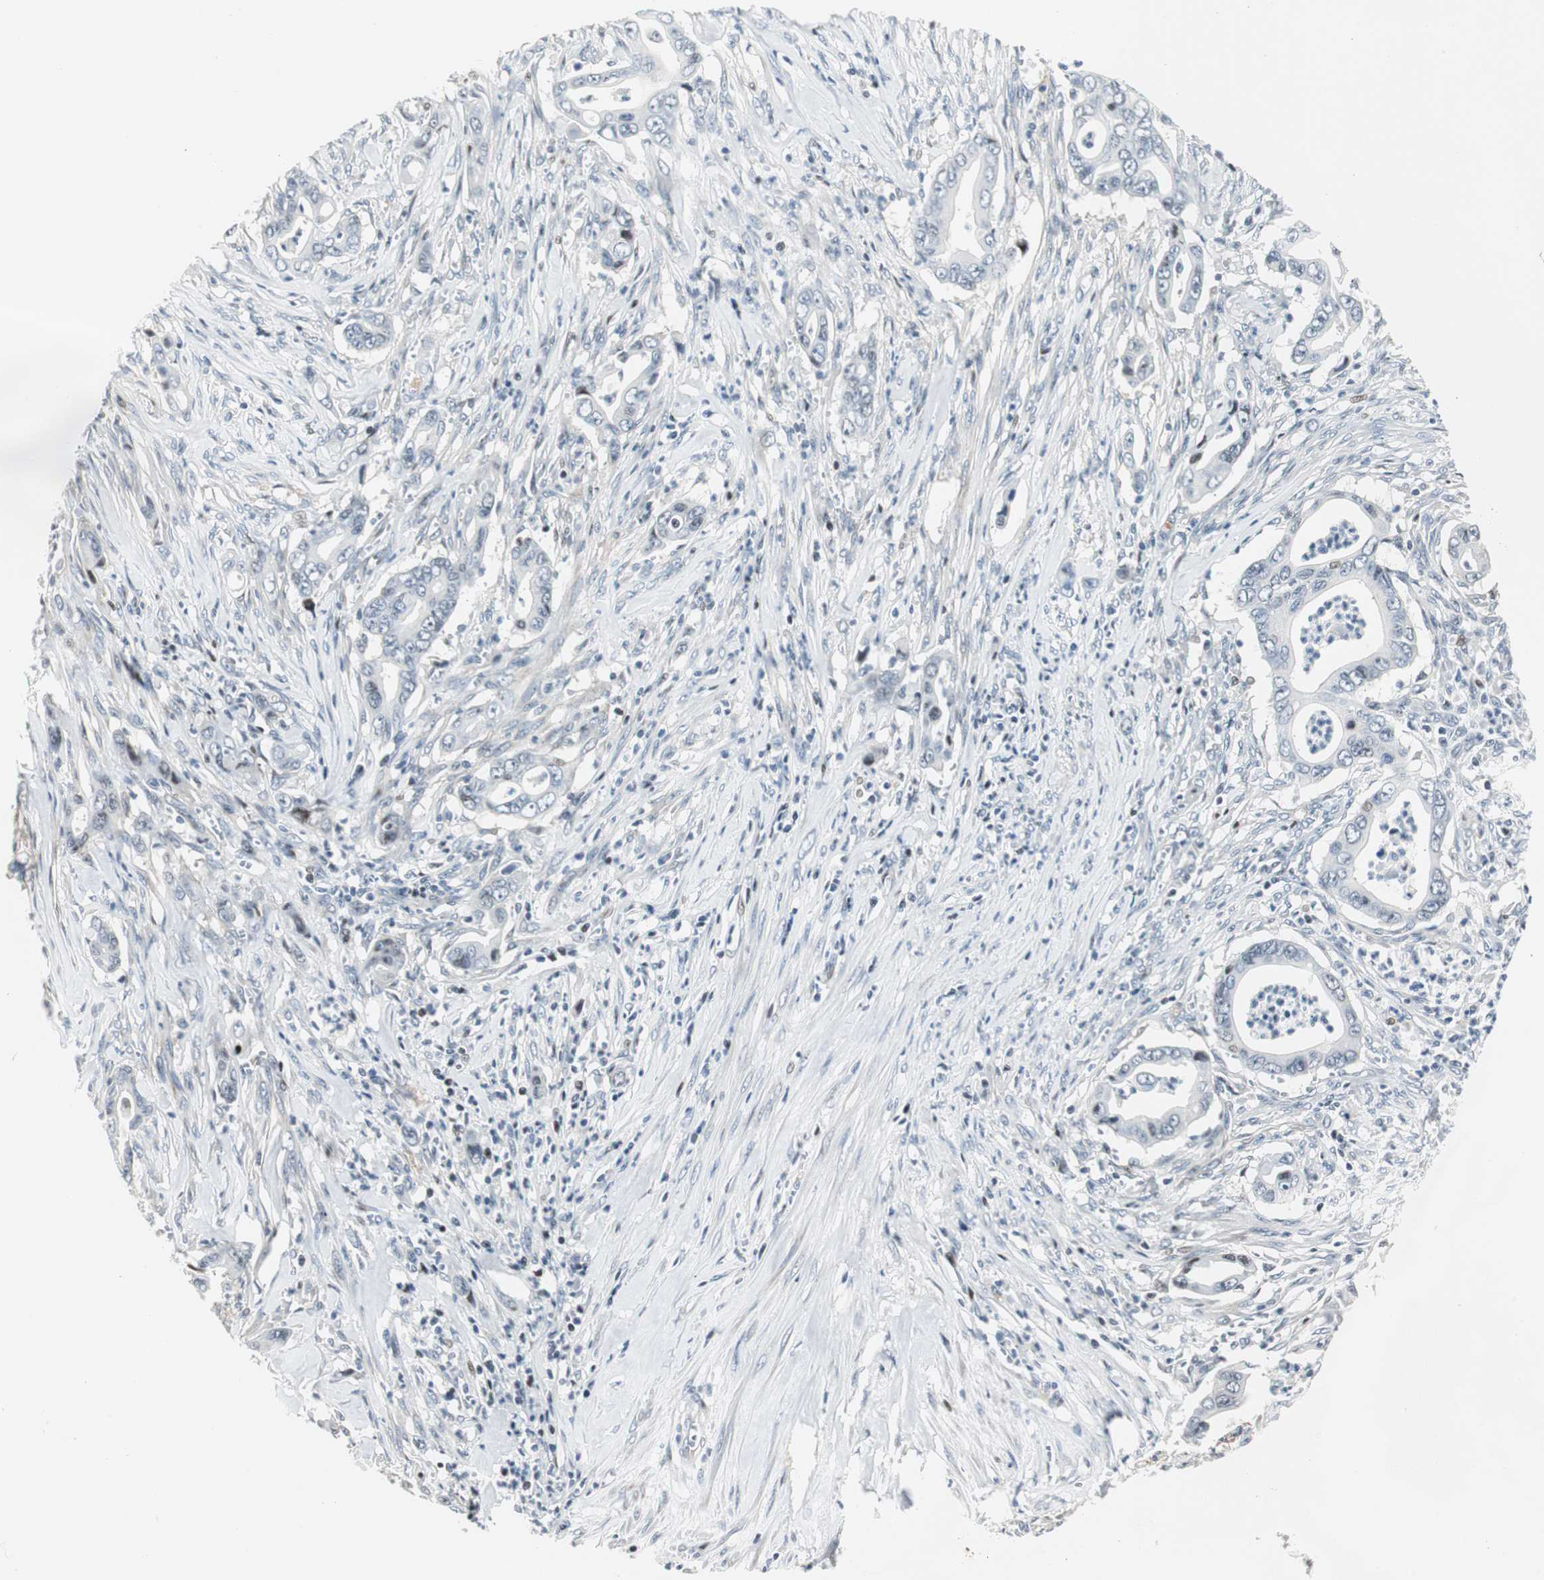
{"staining": {"intensity": "negative", "quantity": "none", "location": "none"}, "tissue": "pancreatic cancer", "cell_type": "Tumor cells", "image_type": "cancer", "snomed": [{"axis": "morphology", "description": "Adenocarcinoma, NOS"}, {"axis": "topography", "description": "Pancreas"}], "caption": "An image of pancreatic adenocarcinoma stained for a protein shows no brown staining in tumor cells.", "gene": "RAD1", "patient": {"sex": "male", "age": 59}}